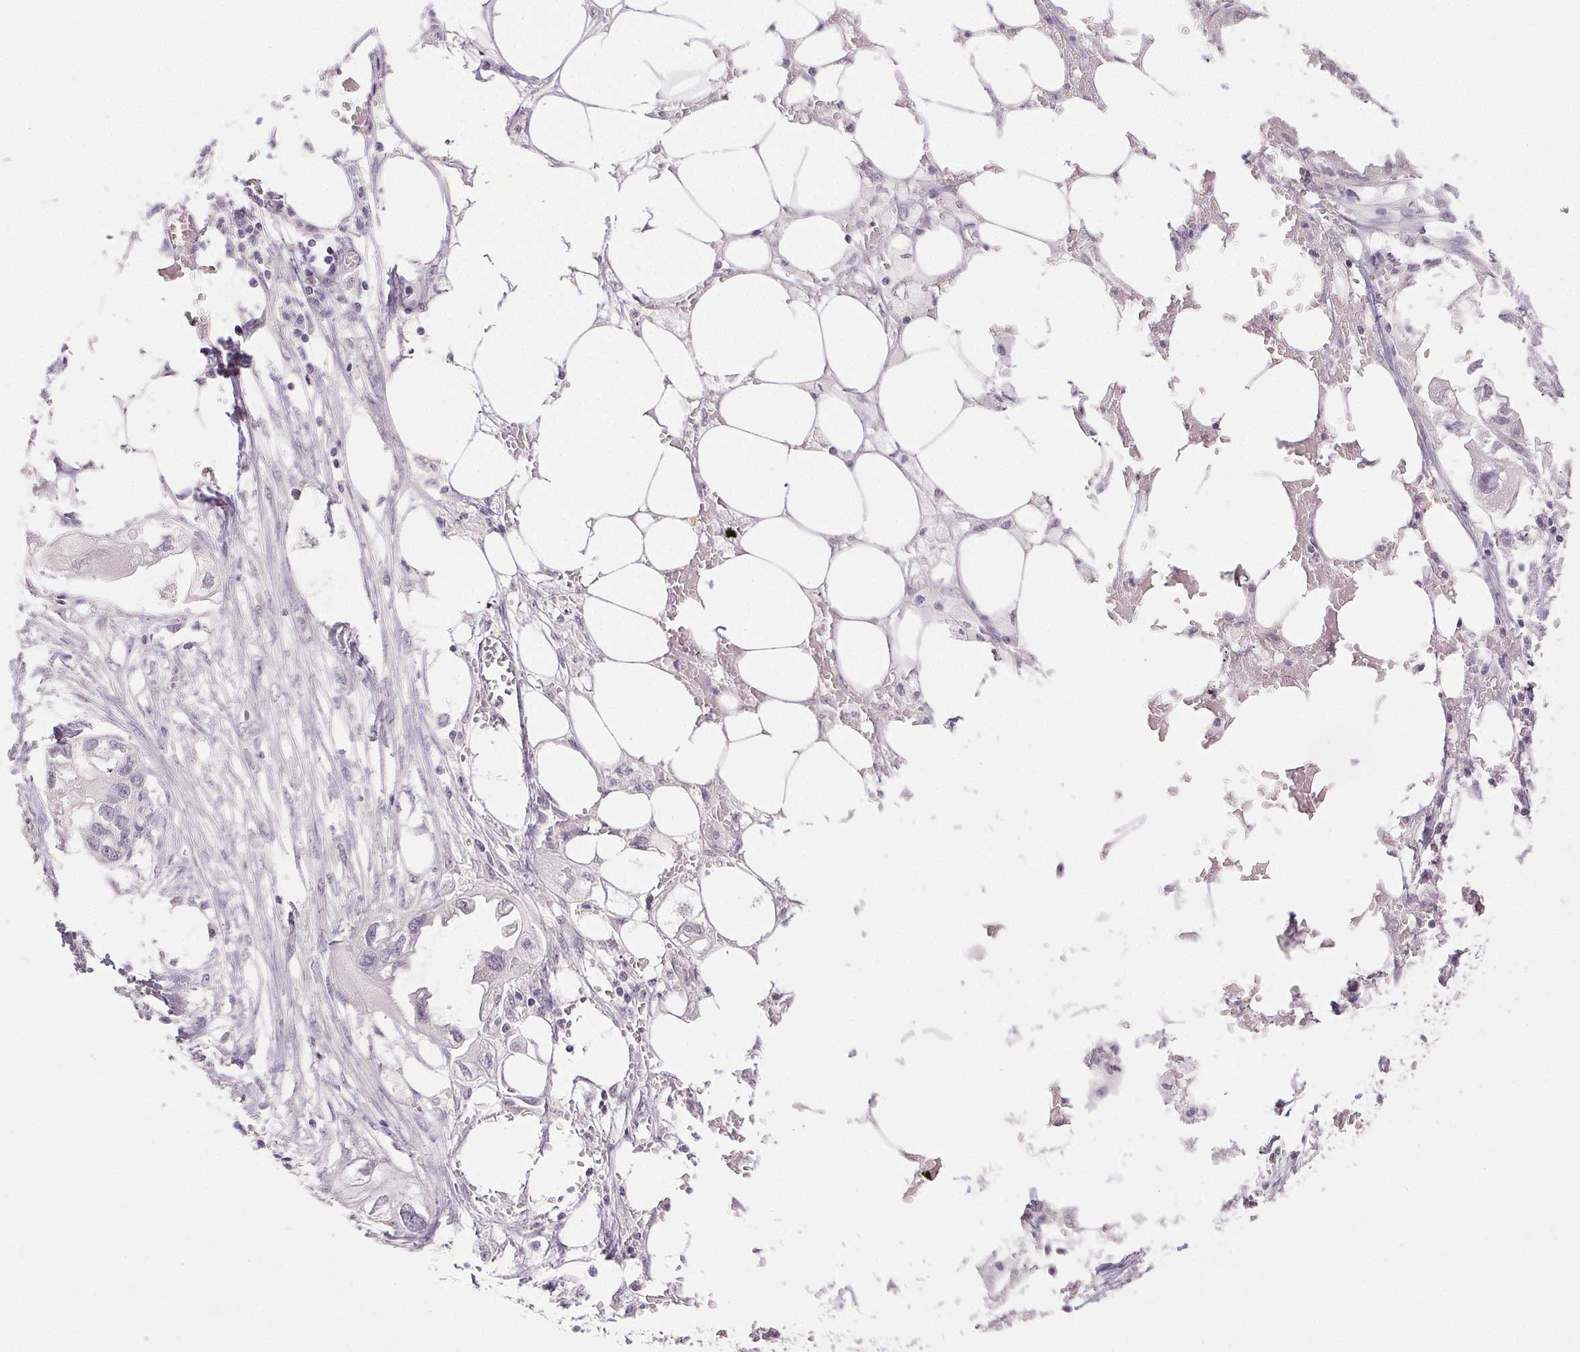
{"staining": {"intensity": "negative", "quantity": "none", "location": "none"}, "tissue": "endometrial cancer", "cell_type": "Tumor cells", "image_type": "cancer", "snomed": [{"axis": "morphology", "description": "Adenocarcinoma, NOS"}, {"axis": "morphology", "description": "Adenocarcinoma, metastatic, NOS"}, {"axis": "topography", "description": "Adipose tissue"}, {"axis": "topography", "description": "Endometrium"}], "caption": "This is a micrograph of IHC staining of endometrial cancer, which shows no staining in tumor cells.", "gene": "PLCB1", "patient": {"sex": "female", "age": 67}}